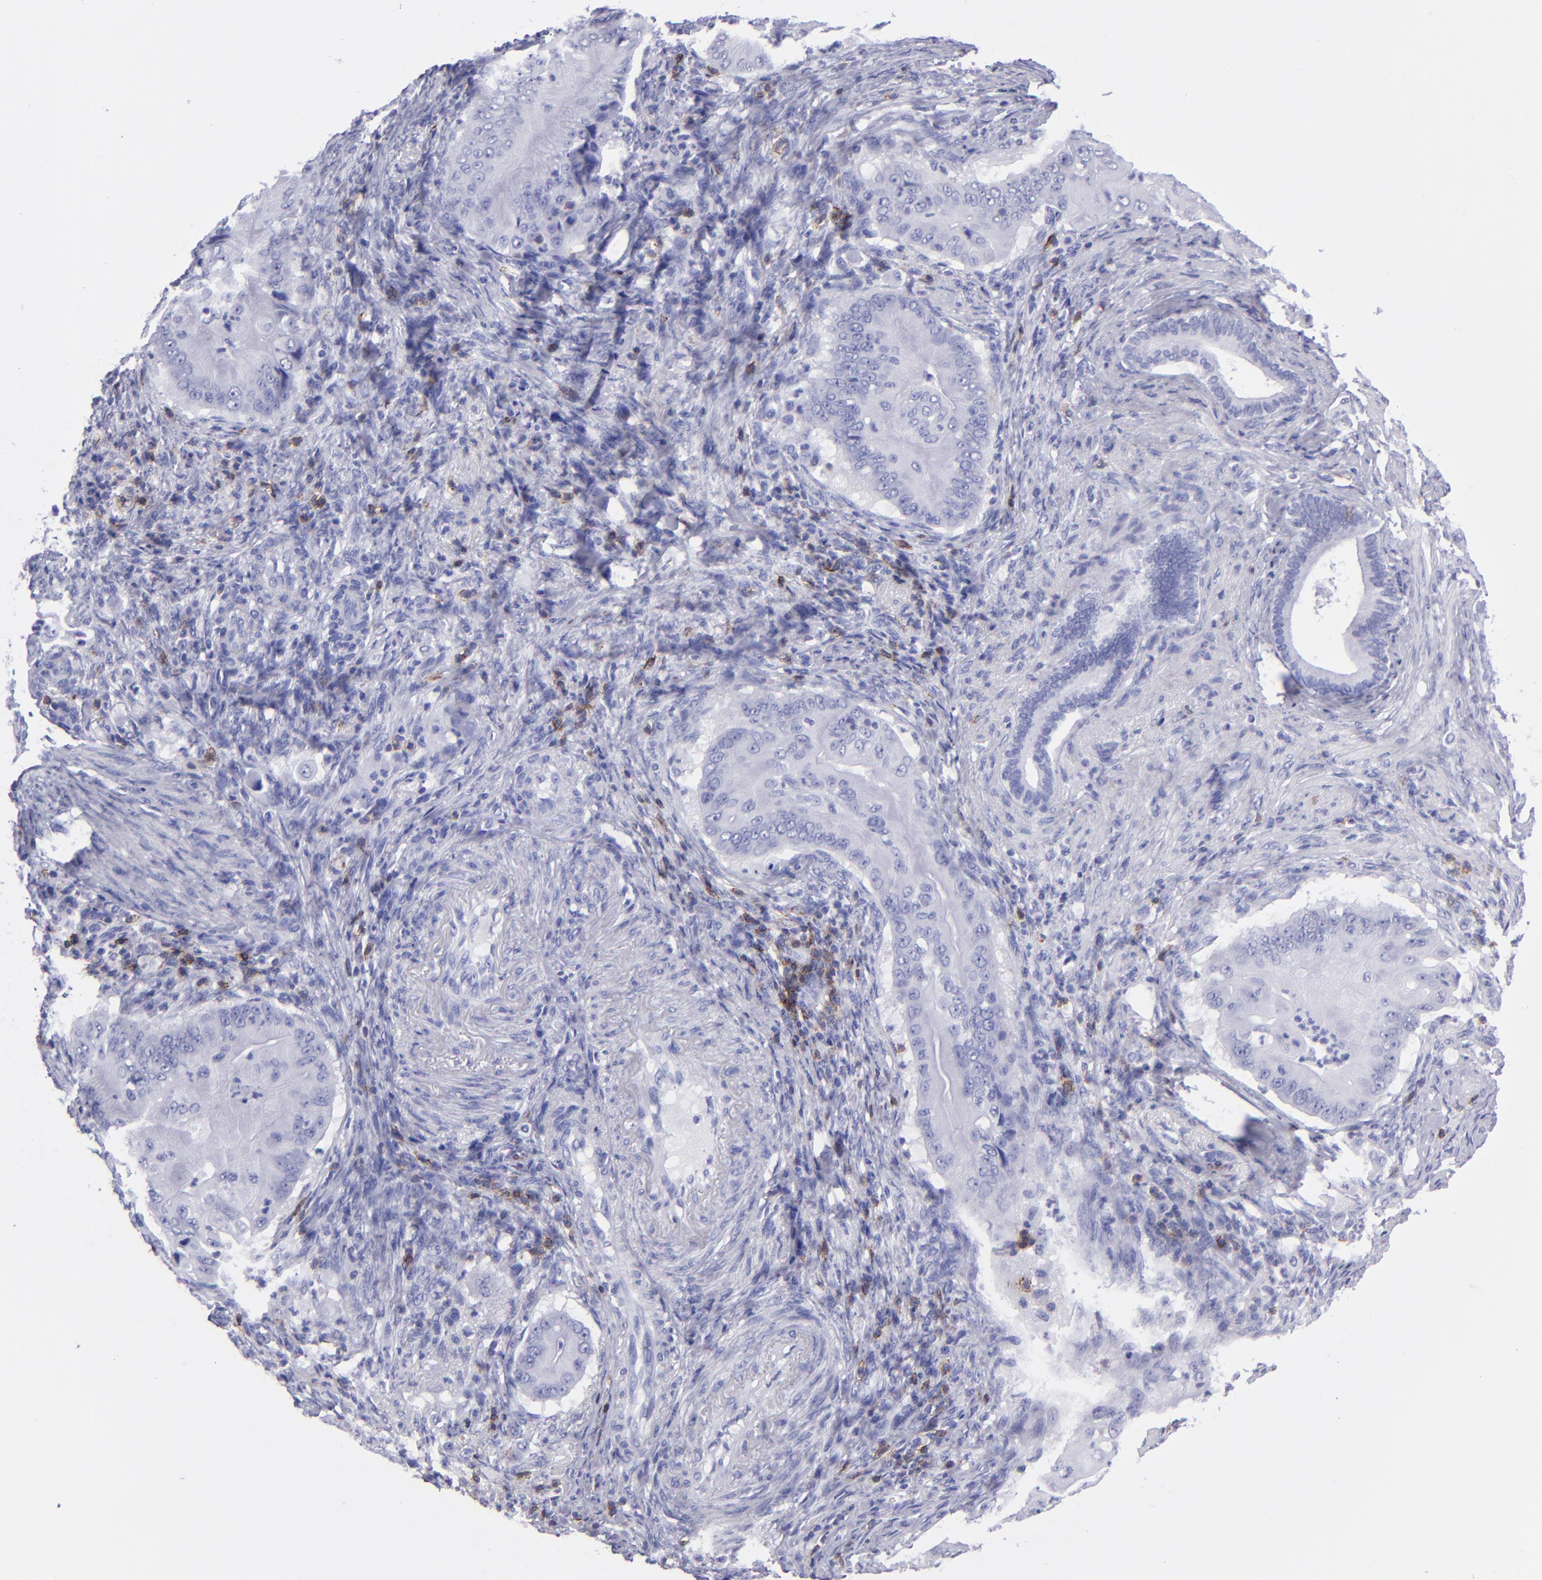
{"staining": {"intensity": "negative", "quantity": "none", "location": "none"}, "tissue": "pancreatic cancer", "cell_type": "Tumor cells", "image_type": "cancer", "snomed": [{"axis": "morphology", "description": "Adenocarcinoma, NOS"}, {"axis": "topography", "description": "Pancreas"}], "caption": "The immunohistochemistry photomicrograph has no significant positivity in tumor cells of pancreatic adenocarcinoma tissue.", "gene": "CD6", "patient": {"sex": "male", "age": 62}}